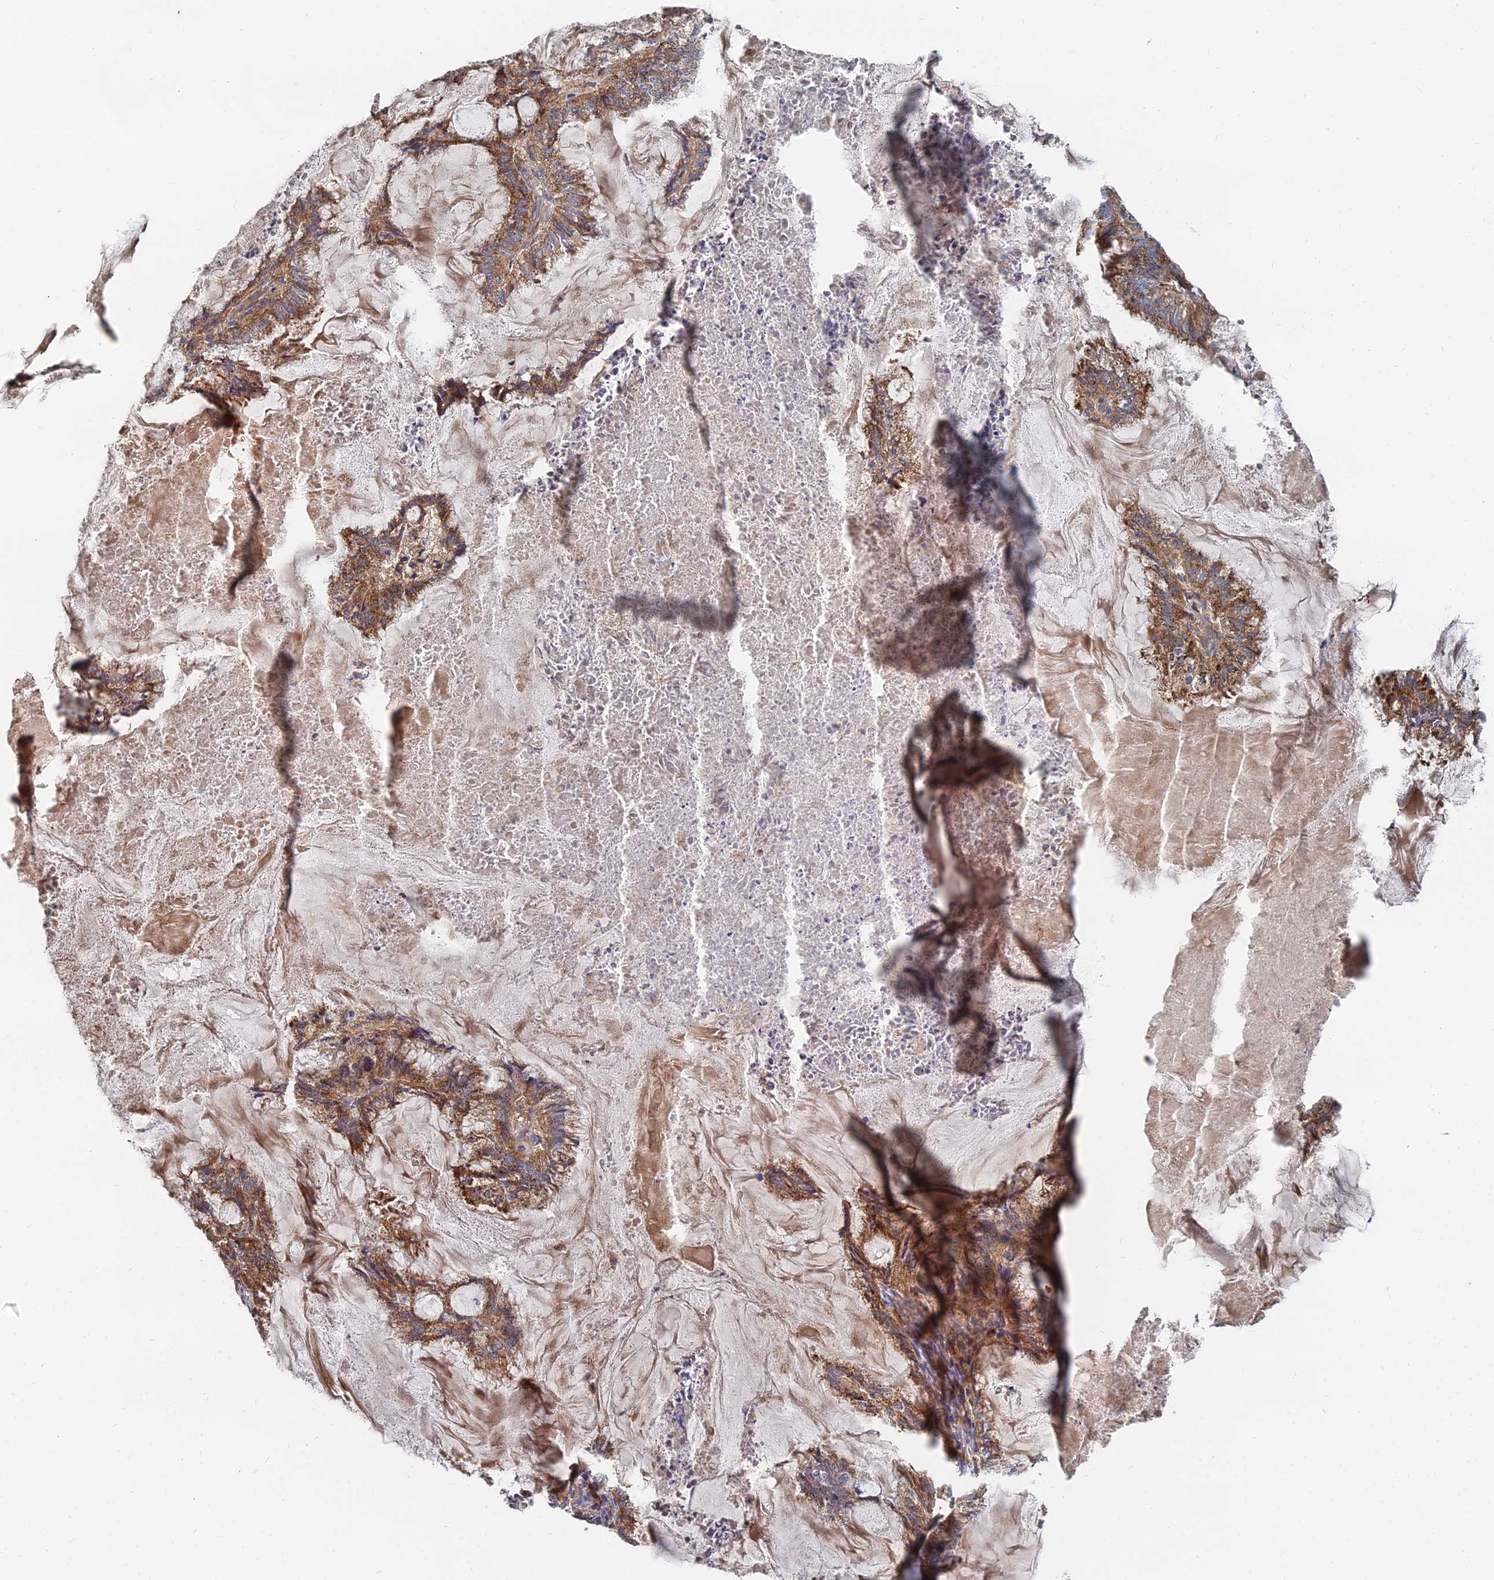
{"staining": {"intensity": "moderate", "quantity": ">75%", "location": "cytoplasmic/membranous"}, "tissue": "endometrial cancer", "cell_type": "Tumor cells", "image_type": "cancer", "snomed": [{"axis": "morphology", "description": "Adenocarcinoma, NOS"}, {"axis": "topography", "description": "Endometrium"}], "caption": "Protein analysis of endometrial cancer (adenocarcinoma) tissue exhibits moderate cytoplasmic/membranous expression in approximately >75% of tumor cells. Nuclei are stained in blue.", "gene": "CCZ1", "patient": {"sex": "female", "age": 86}}